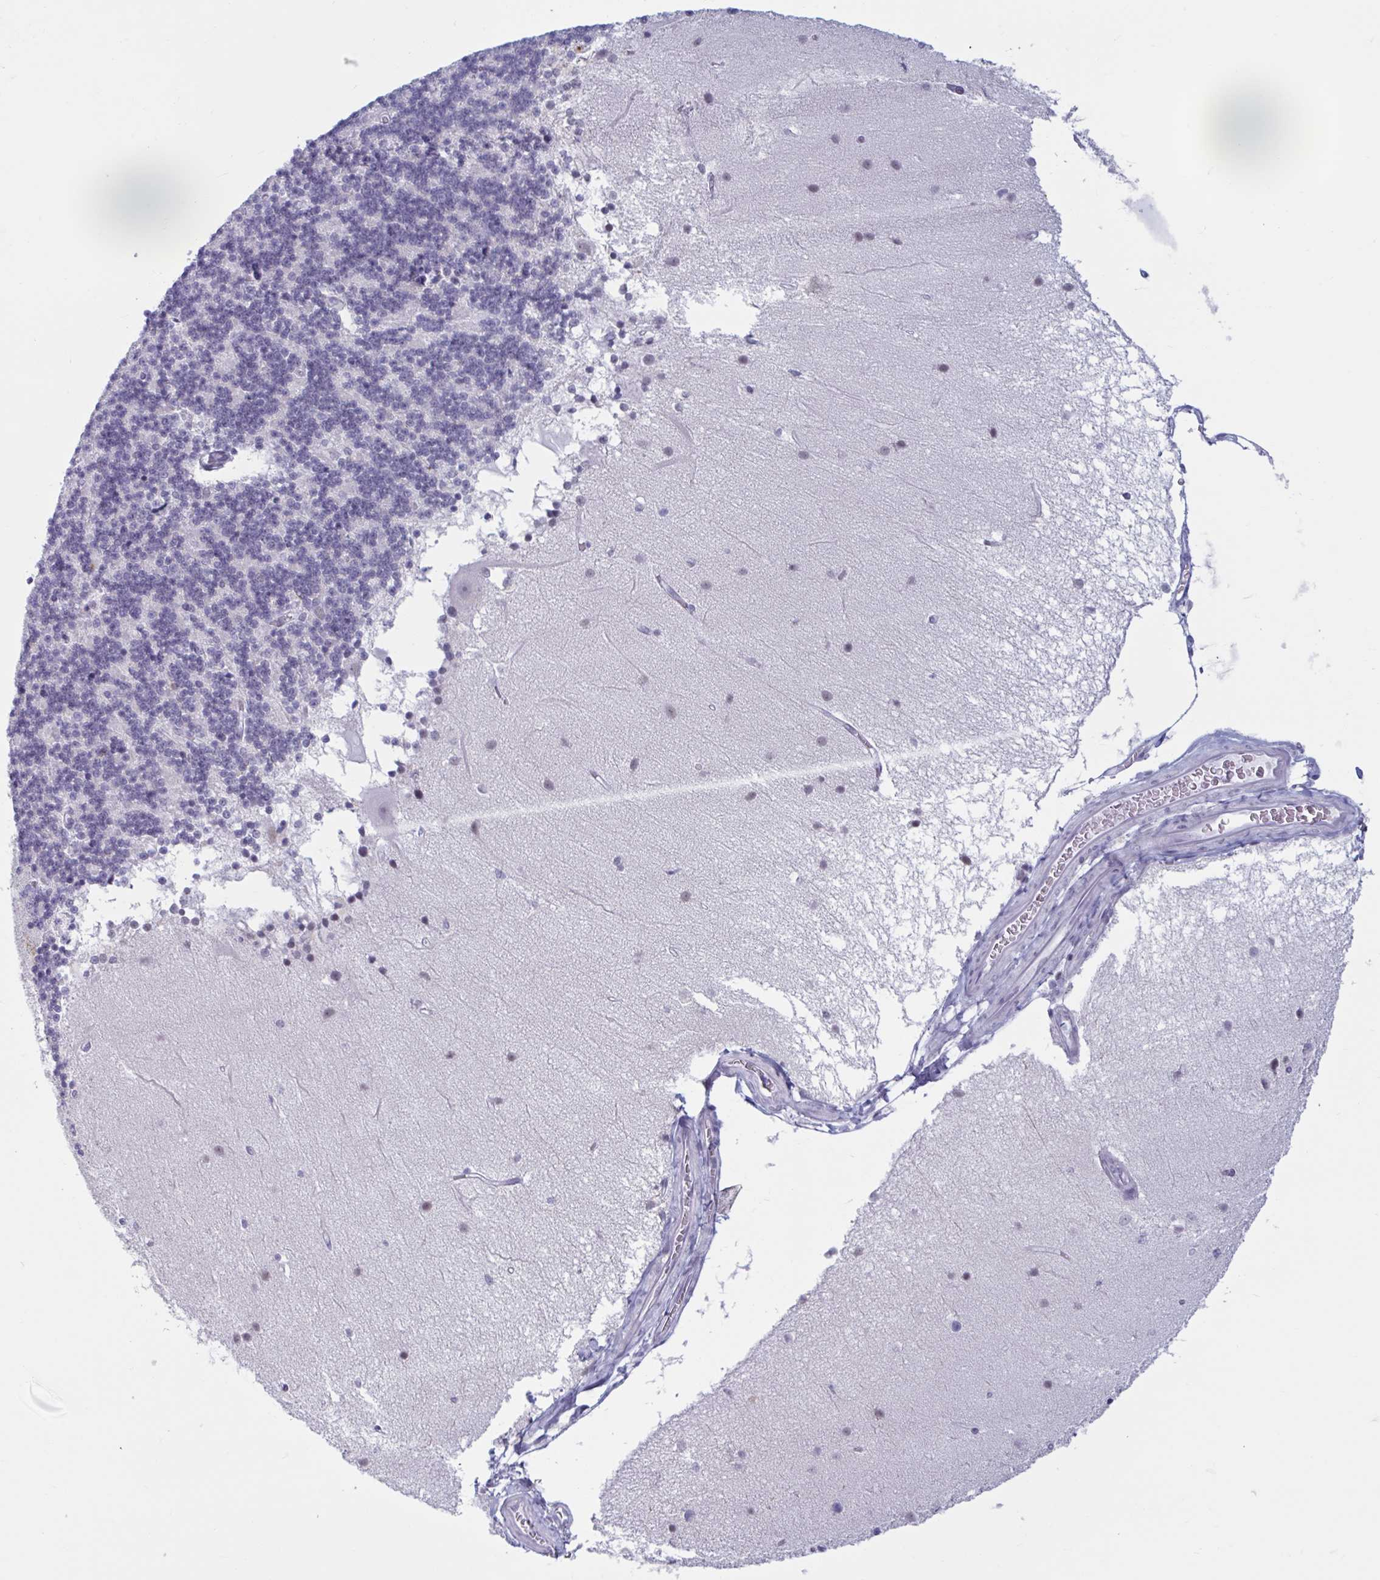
{"staining": {"intensity": "negative", "quantity": "none", "location": "none"}, "tissue": "cerebellum", "cell_type": "Cells in granular layer", "image_type": "normal", "snomed": [{"axis": "morphology", "description": "Normal tissue, NOS"}, {"axis": "topography", "description": "Cerebellum"}], "caption": "High power microscopy image of an immunohistochemistry (IHC) image of unremarkable cerebellum, revealing no significant expression in cells in granular layer.", "gene": "MSMB", "patient": {"sex": "female", "age": 54}}